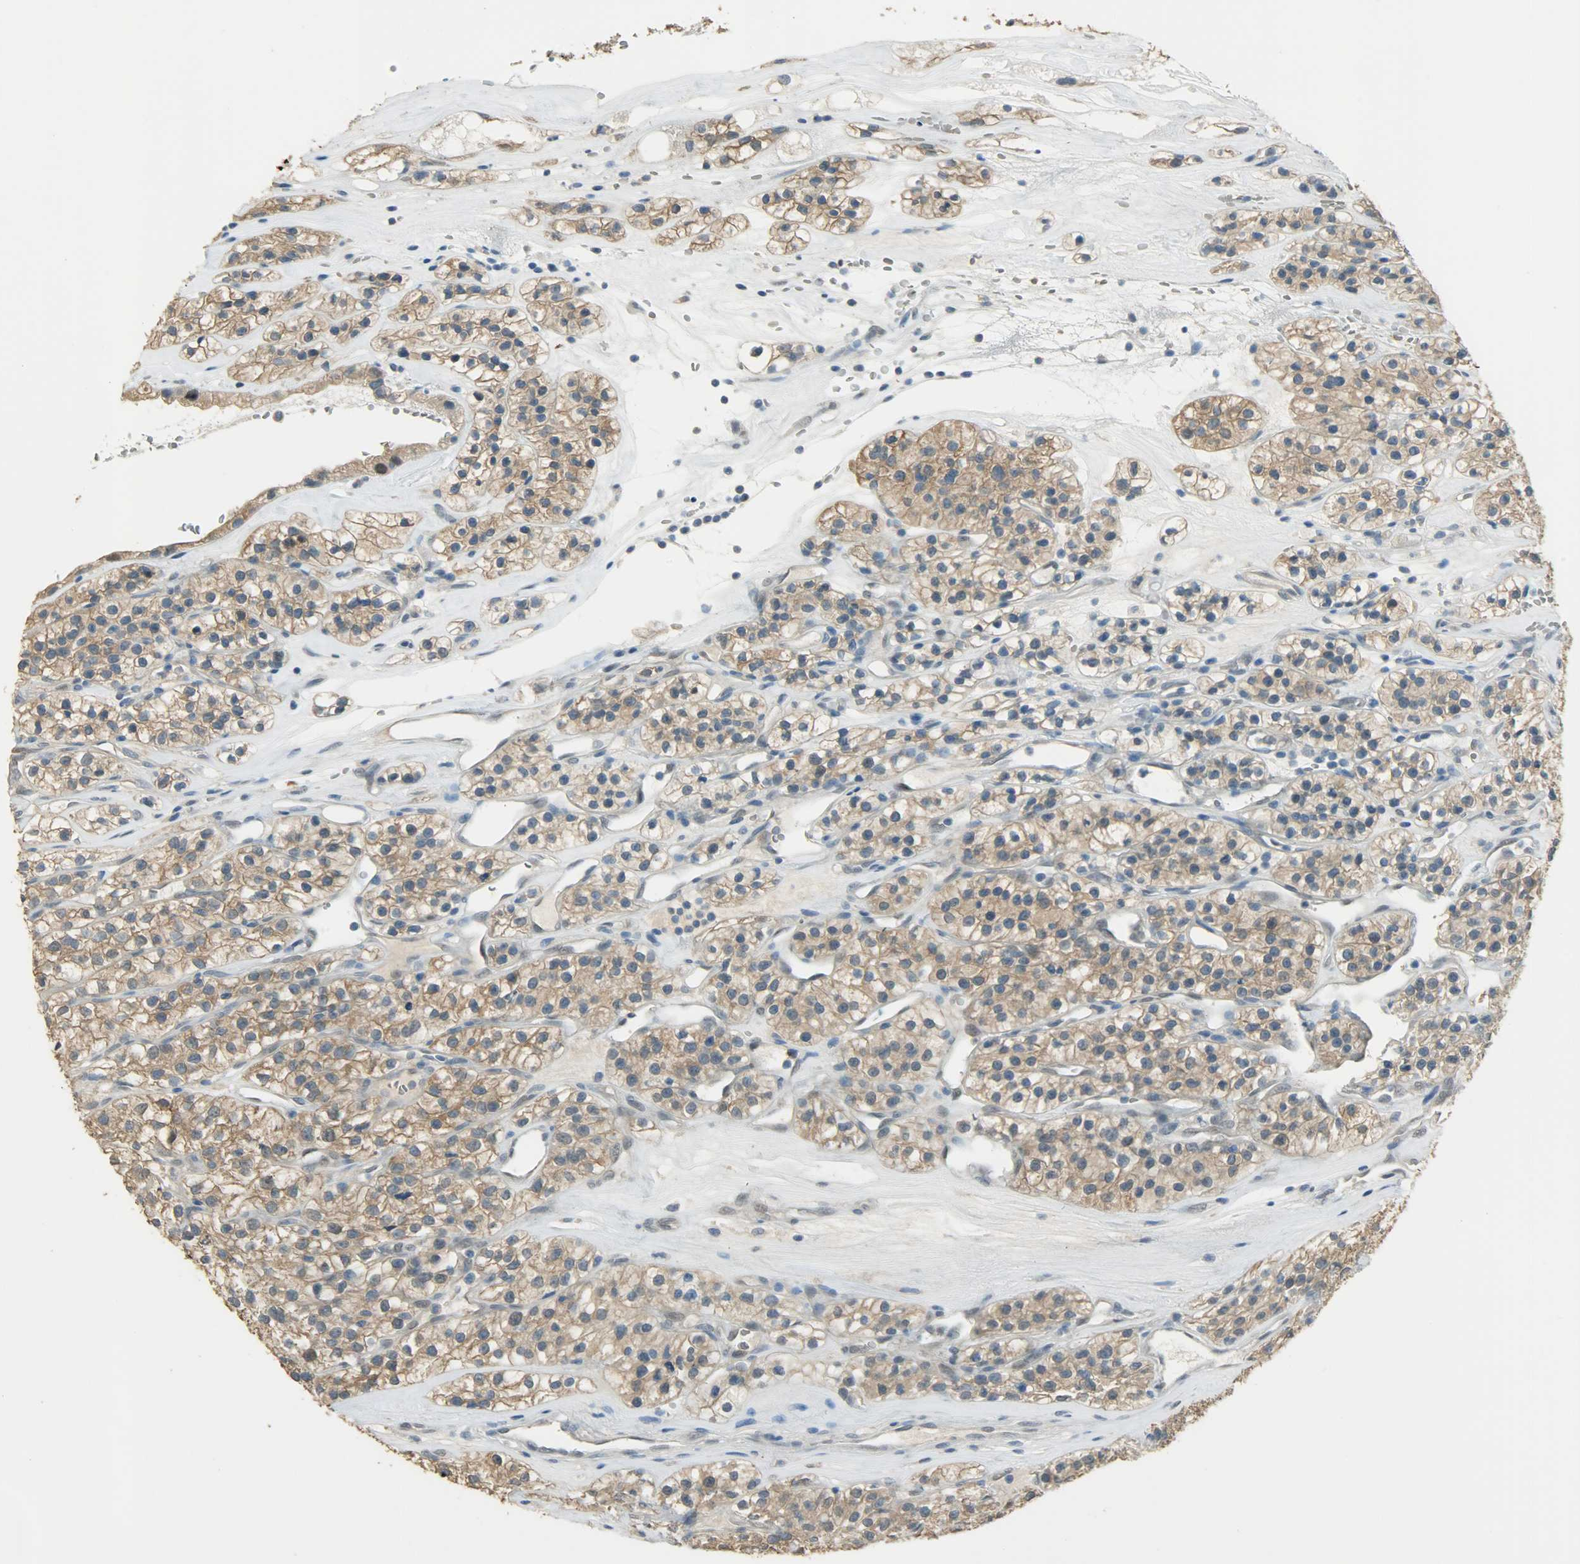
{"staining": {"intensity": "weak", "quantity": ">75%", "location": "cytoplasmic/membranous"}, "tissue": "renal cancer", "cell_type": "Tumor cells", "image_type": "cancer", "snomed": [{"axis": "morphology", "description": "Adenocarcinoma, NOS"}, {"axis": "topography", "description": "Kidney"}], "caption": "Renal cancer (adenocarcinoma) tissue exhibits weak cytoplasmic/membranous staining in approximately >75% of tumor cells The protein is shown in brown color, while the nuclei are stained blue.", "gene": "PRMT5", "patient": {"sex": "female", "age": 57}}